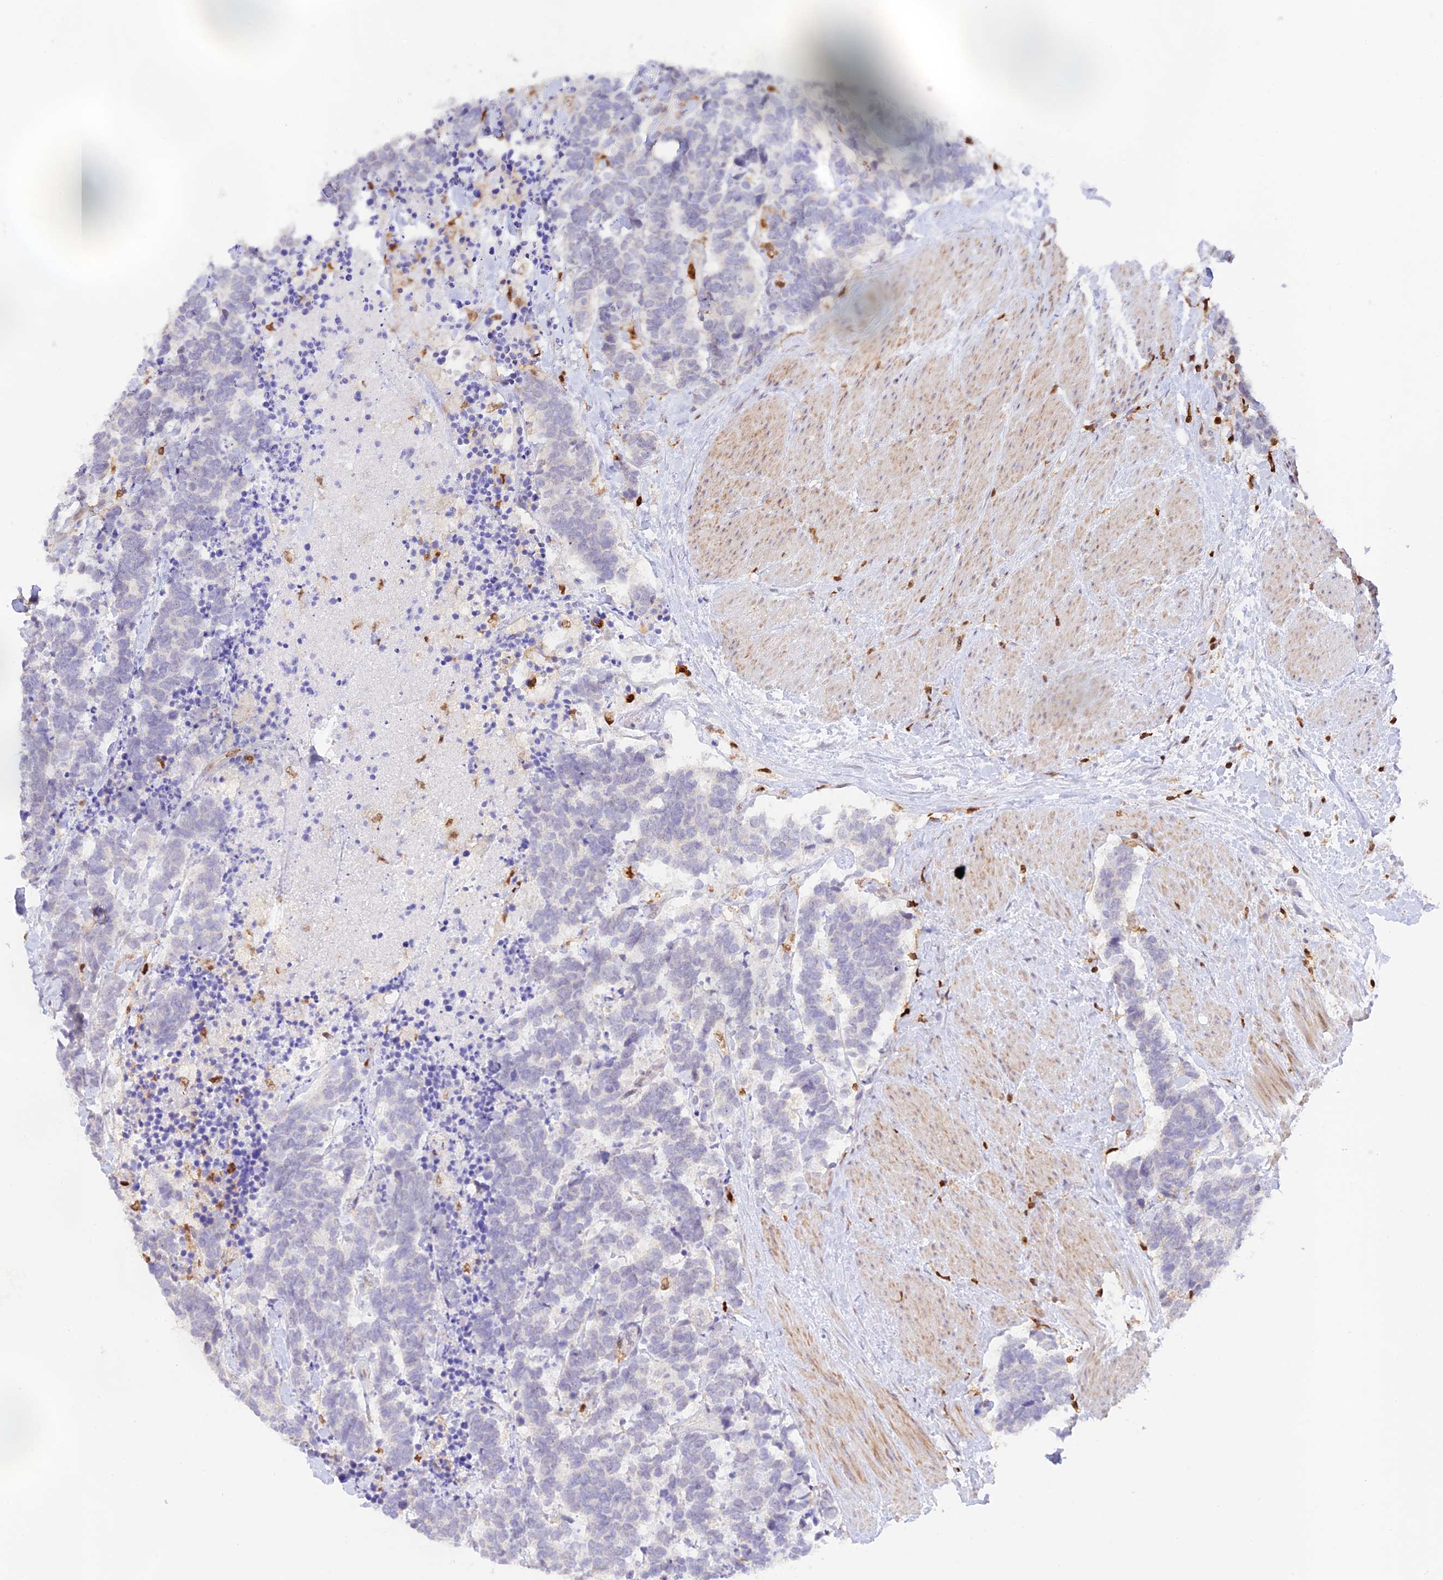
{"staining": {"intensity": "negative", "quantity": "none", "location": "none"}, "tissue": "carcinoid", "cell_type": "Tumor cells", "image_type": "cancer", "snomed": [{"axis": "morphology", "description": "Carcinoma, NOS"}, {"axis": "morphology", "description": "Carcinoid, malignant, NOS"}, {"axis": "topography", "description": "Prostate"}], "caption": "Human carcinoid stained for a protein using IHC demonstrates no positivity in tumor cells.", "gene": "DENND1C", "patient": {"sex": "male", "age": 57}}